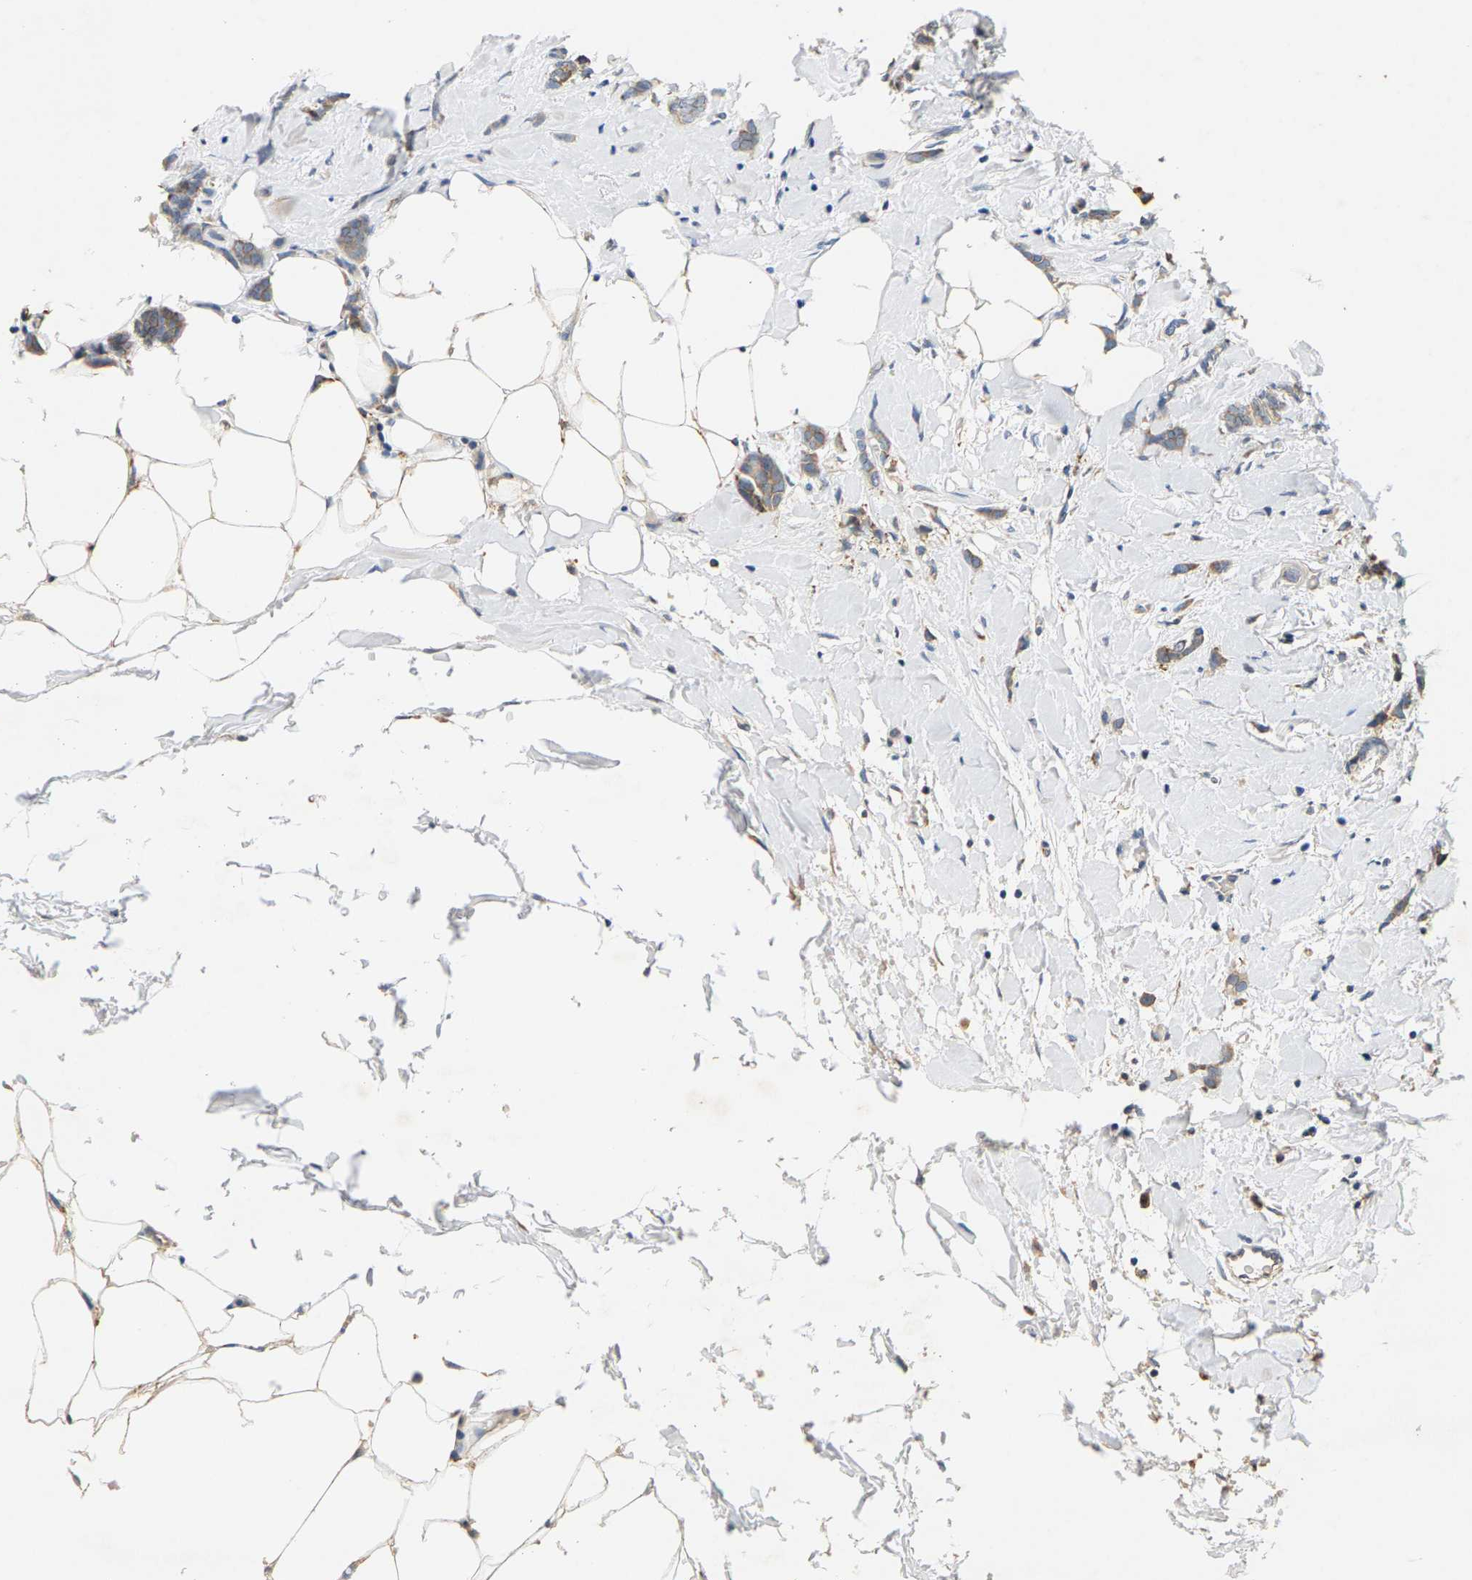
{"staining": {"intensity": "weak", "quantity": ">75%", "location": "cytoplasmic/membranous"}, "tissue": "breast cancer", "cell_type": "Tumor cells", "image_type": "cancer", "snomed": [{"axis": "morphology", "description": "Lobular carcinoma, in situ"}, {"axis": "morphology", "description": "Lobular carcinoma"}, {"axis": "topography", "description": "Breast"}], "caption": "Breast lobular carcinoma stained with immunohistochemistry reveals weak cytoplasmic/membranous positivity in about >75% of tumor cells. Using DAB (brown) and hematoxylin (blue) stains, captured at high magnification using brightfield microscopy.", "gene": "CIDEC", "patient": {"sex": "female", "age": 41}}